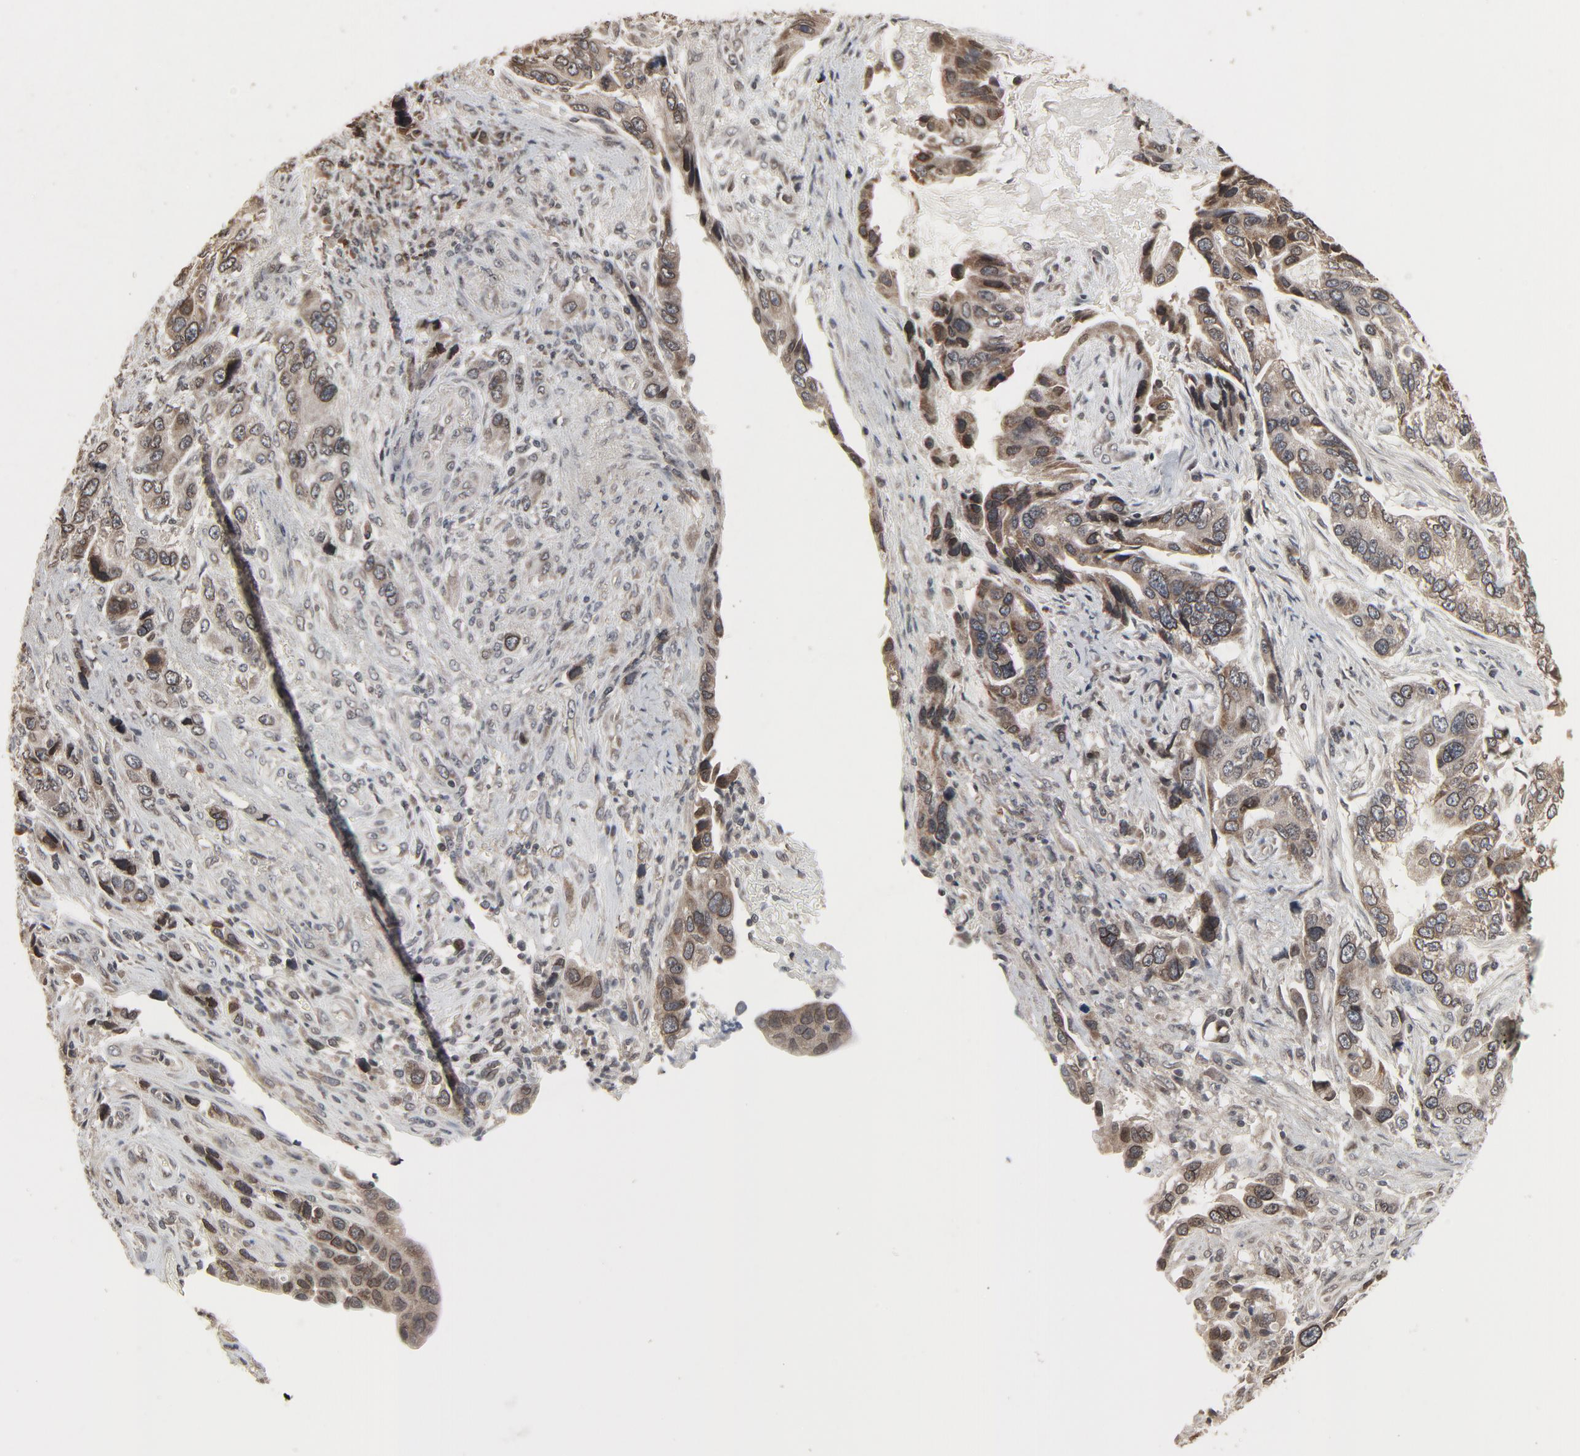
{"staining": {"intensity": "moderate", "quantity": ">75%", "location": "cytoplasmic/membranous,nuclear"}, "tissue": "stomach cancer", "cell_type": "Tumor cells", "image_type": "cancer", "snomed": [{"axis": "morphology", "description": "Adenocarcinoma, NOS"}, {"axis": "topography", "description": "Stomach, lower"}], "caption": "Stomach adenocarcinoma tissue demonstrates moderate cytoplasmic/membranous and nuclear positivity in about >75% of tumor cells, visualized by immunohistochemistry. The staining is performed using DAB brown chromogen to label protein expression. The nuclei are counter-stained blue using hematoxylin.", "gene": "POM121", "patient": {"sex": "female", "age": 93}}